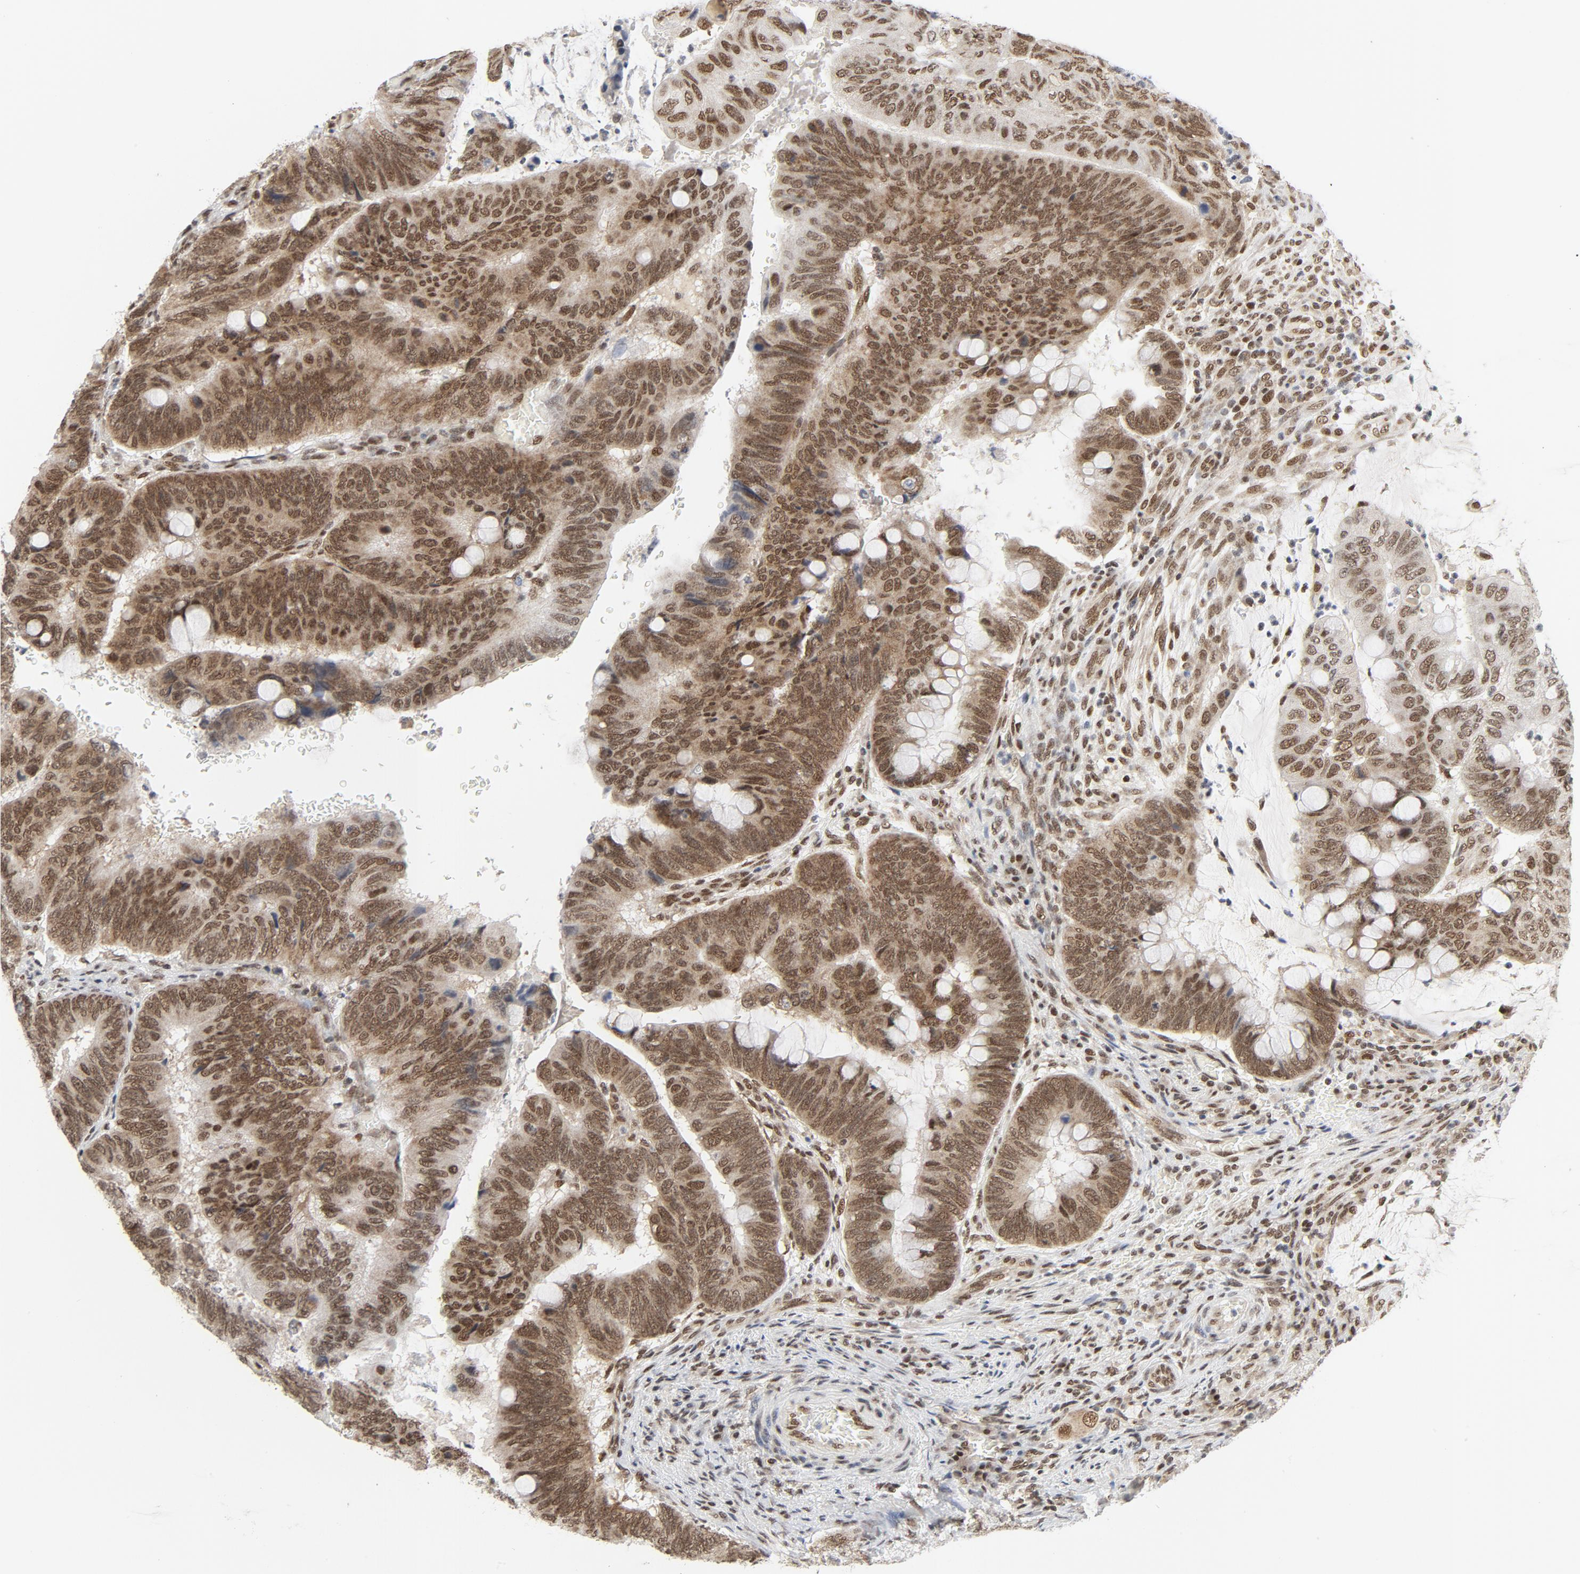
{"staining": {"intensity": "moderate", "quantity": ">75%", "location": "nuclear"}, "tissue": "colorectal cancer", "cell_type": "Tumor cells", "image_type": "cancer", "snomed": [{"axis": "morphology", "description": "Normal tissue, NOS"}, {"axis": "morphology", "description": "Adenocarcinoma, NOS"}, {"axis": "topography", "description": "Rectum"}], "caption": "Protein staining demonstrates moderate nuclear expression in about >75% of tumor cells in adenocarcinoma (colorectal).", "gene": "ERCC1", "patient": {"sex": "male", "age": 92}}